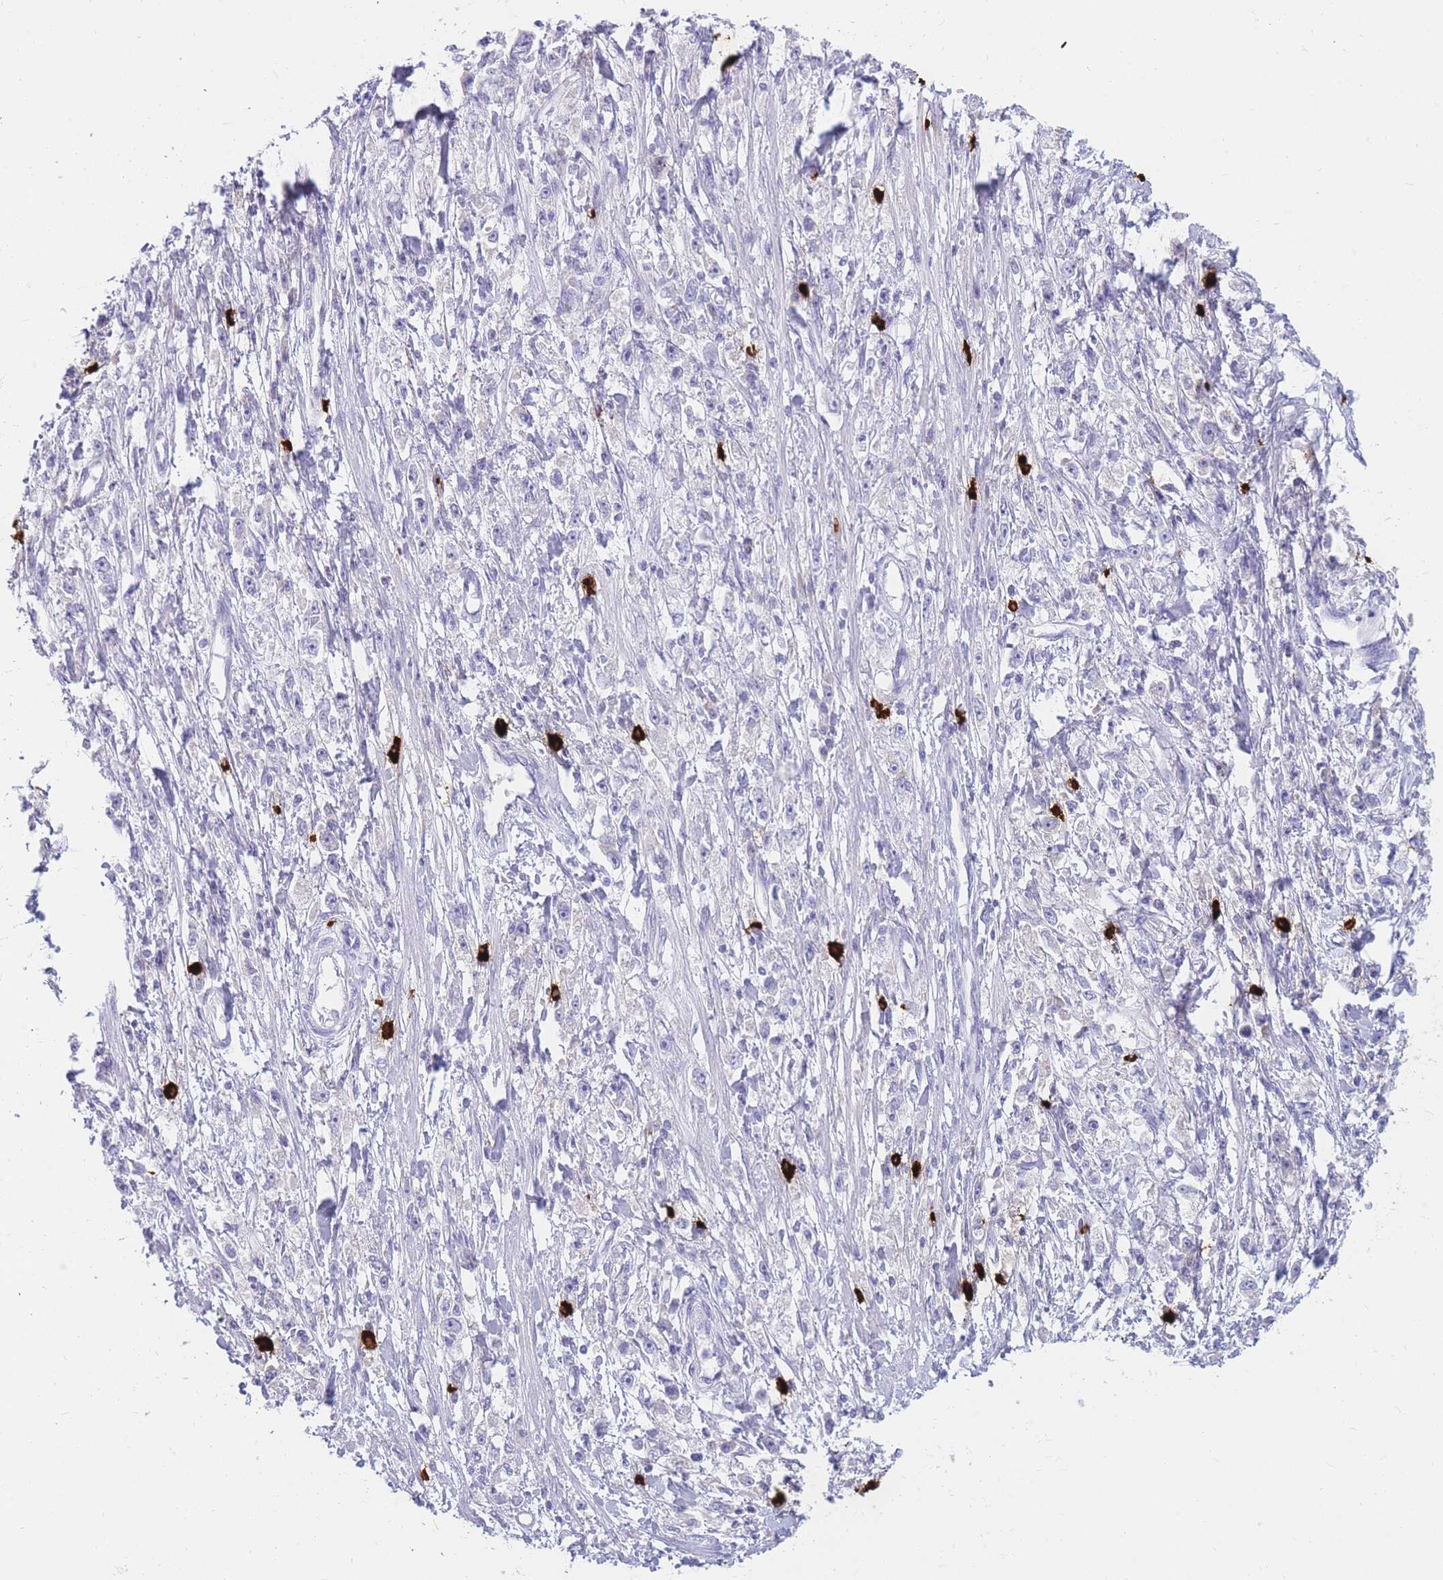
{"staining": {"intensity": "negative", "quantity": "none", "location": "none"}, "tissue": "stomach cancer", "cell_type": "Tumor cells", "image_type": "cancer", "snomed": [{"axis": "morphology", "description": "Adenocarcinoma, NOS"}, {"axis": "topography", "description": "Stomach"}], "caption": "IHC photomicrograph of human stomach adenocarcinoma stained for a protein (brown), which shows no positivity in tumor cells.", "gene": "TPSD1", "patient": {"sex": "female", "age": 59}}